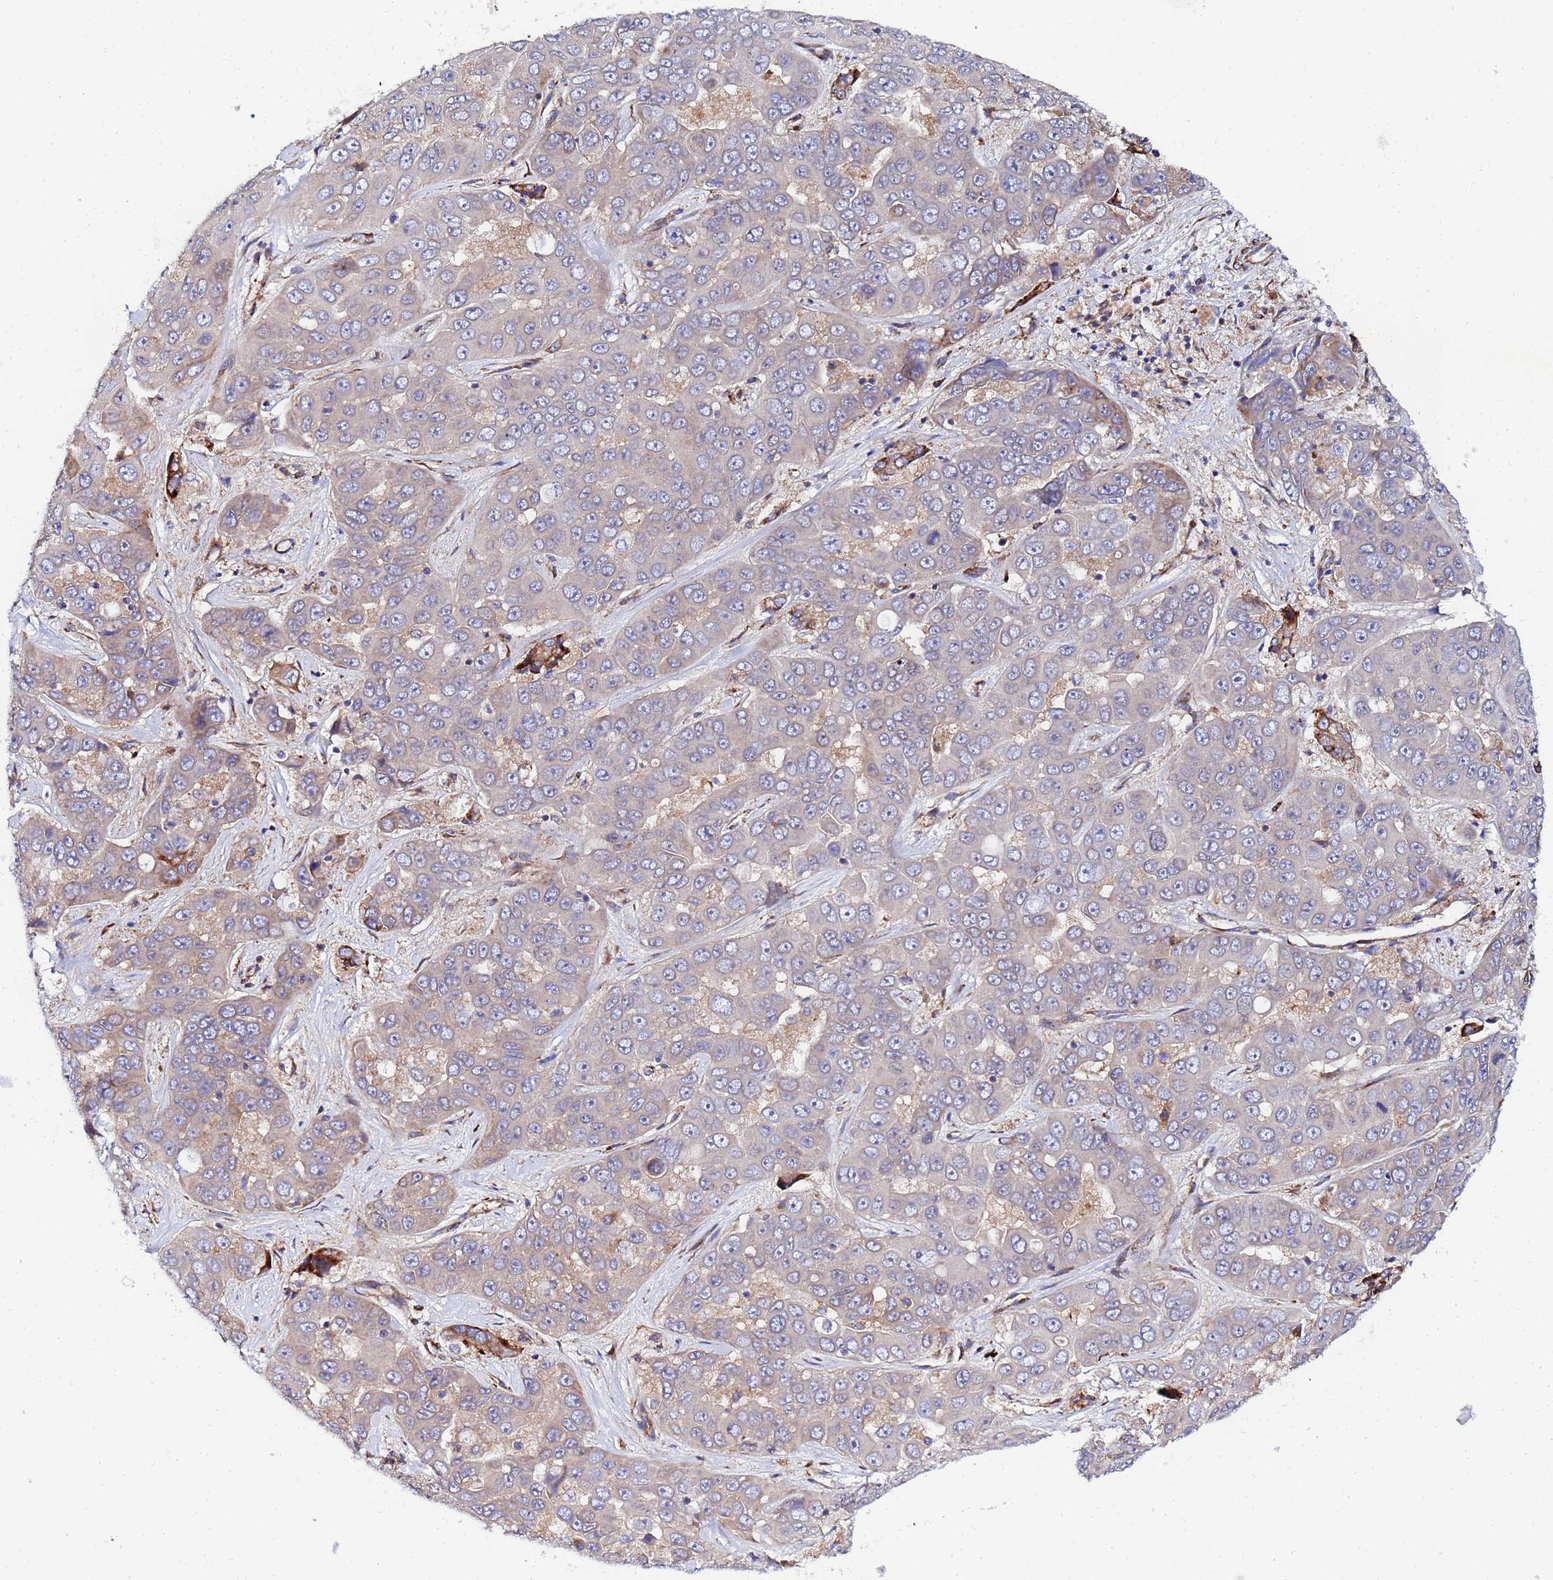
{"staining": {"intensity": "negative", "quantity": "none", "location": "none"}, "tissue": "liver cancer", "cell_type": "Tumor cells", "image_type": "cancer", "snomed": [{"axis": "morphology", "description": "Cholangiocarcinoma"}, {"axis": "topography", "description": "Liver"}], "caption": "Liver cancer was stained to show a protein in brown. There is no significant positivity in tumor cells.", "gene": "POM121", "patient": {"sex": "female", "age": 52}}